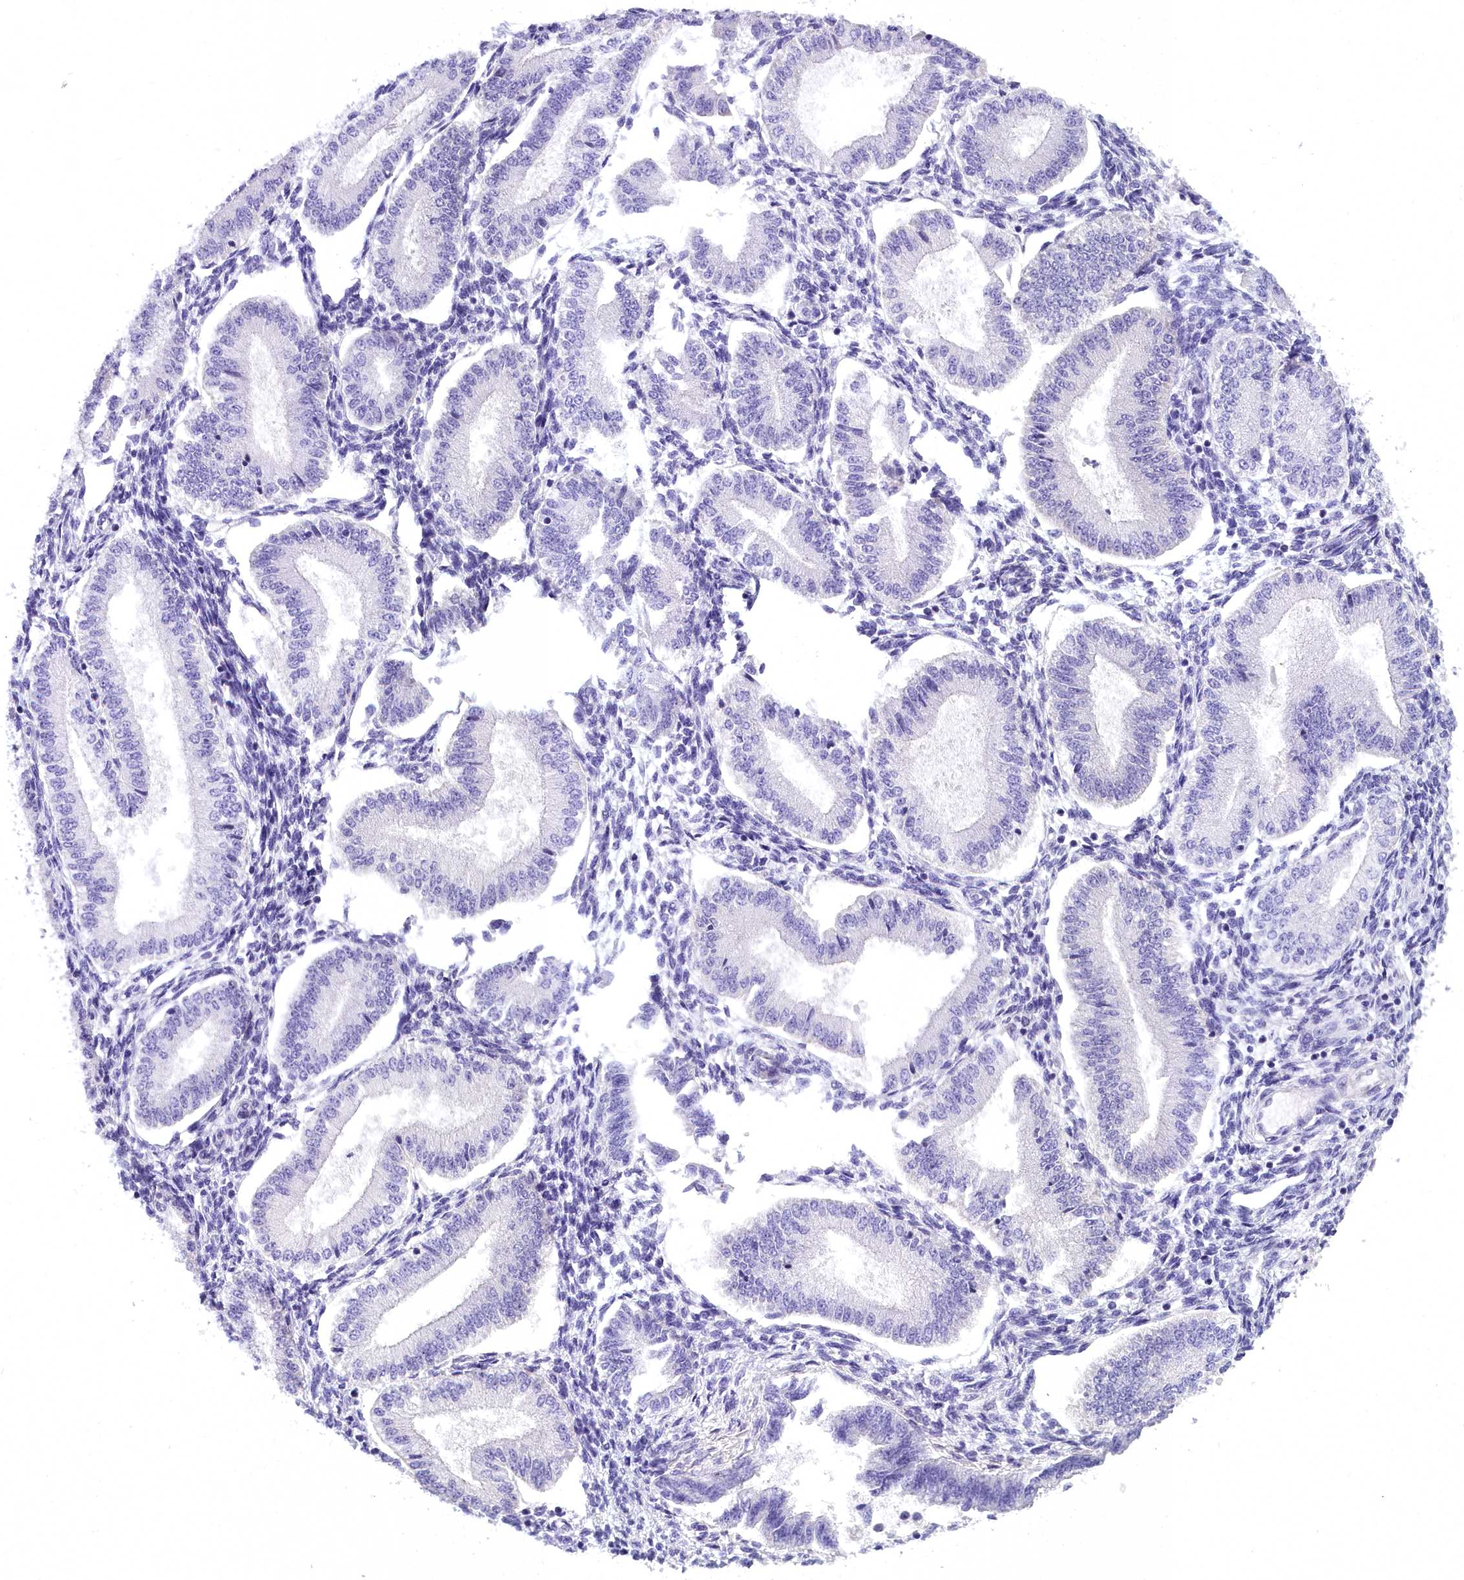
{"staining": {"intensity": "negative", "quantity": "none", "location": "none"}, "tissue": "endometrium", "cell_type": "Cells in endometrial stroma", "image_type": "normal", "snomed": [{"axis": "morphology", "description": "Normal tissue, NOS"}, {"axis": "topography", "description": "Endometrium"}], "caption": "IHC of unremarkable endometrium exhibits no expression in cells in endometrial stroma. Brightfield microscopy of immunohistochemistry (IHC) stained with DAB (brown) and hematoxylin (blue), captured at high magnification.", "gene": "TIMM22", "patient": {"sex": "female", "age": 39}}